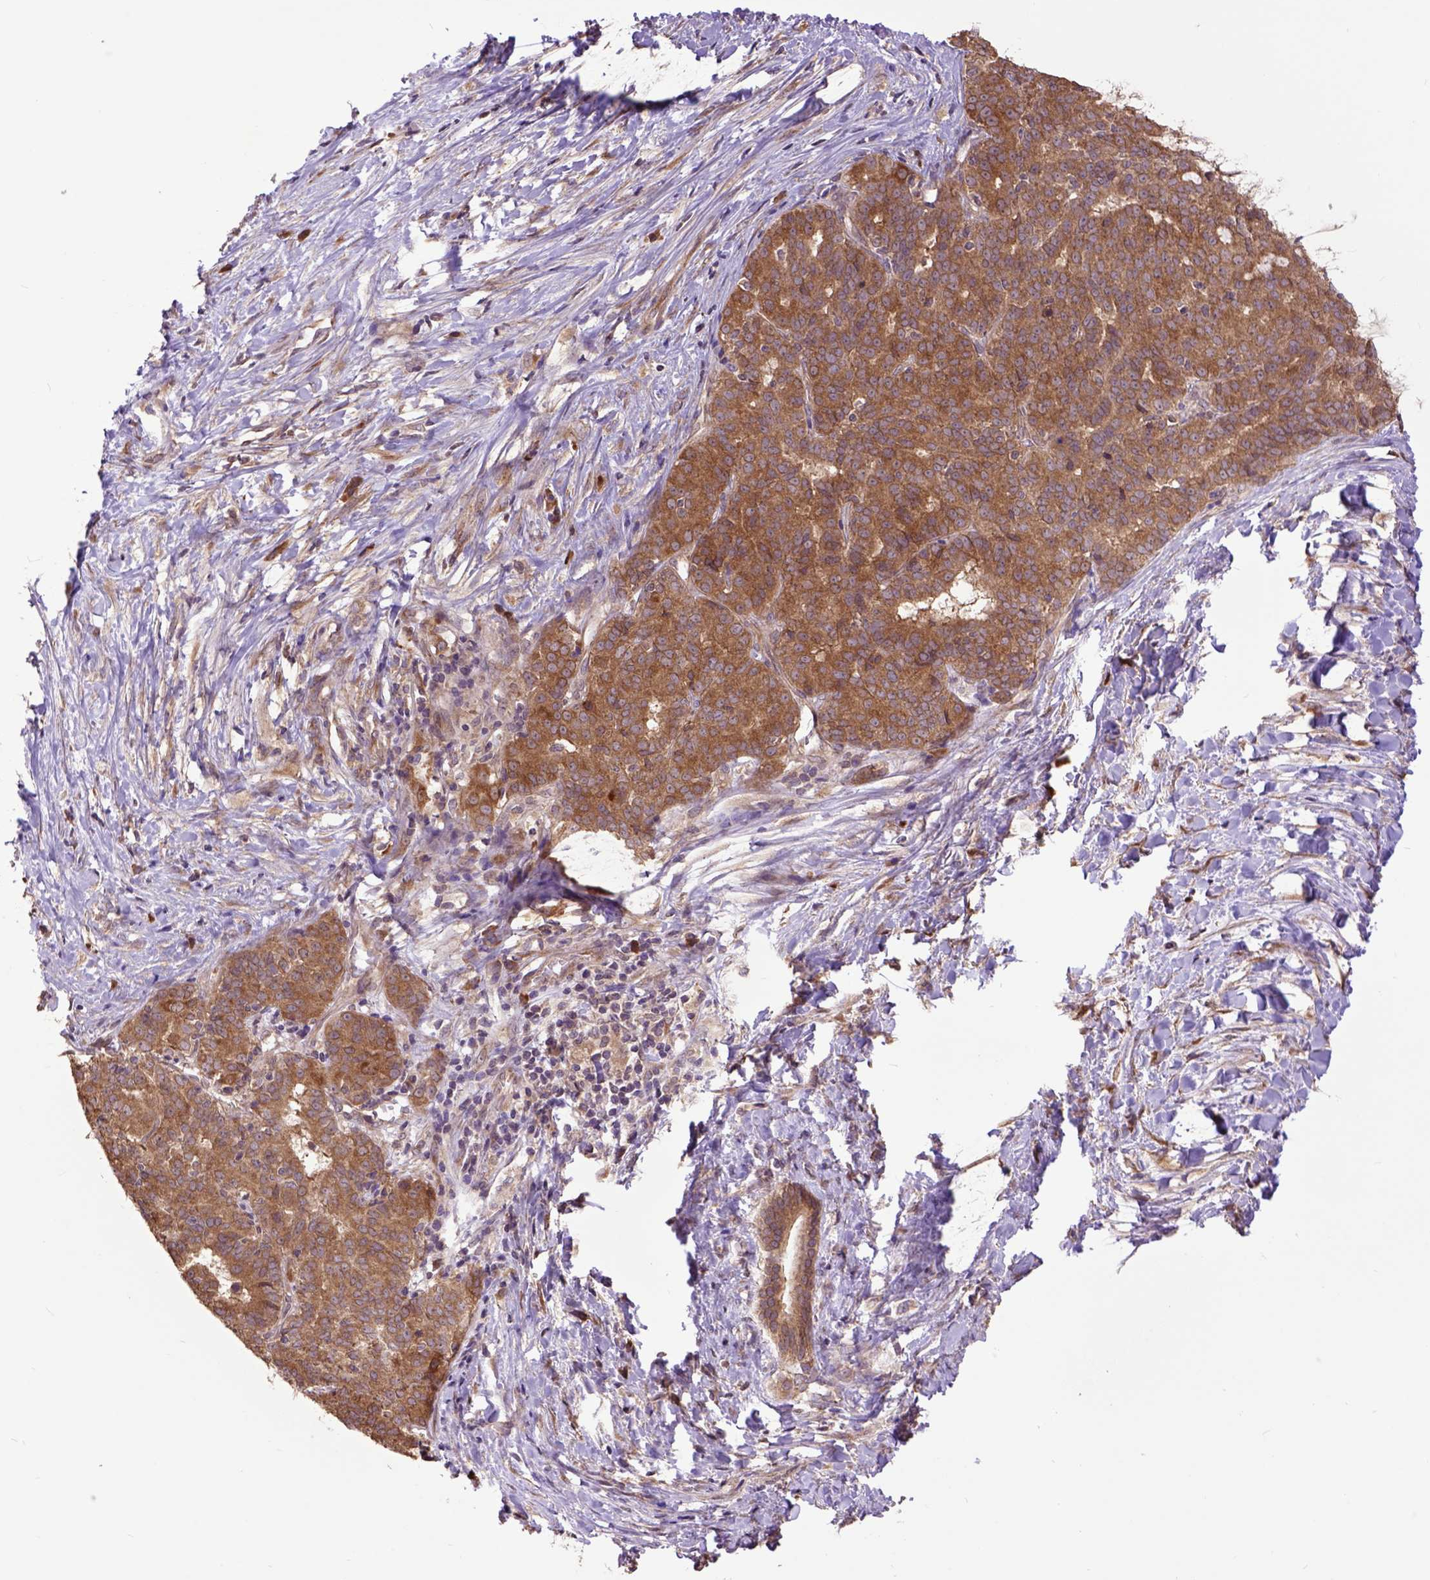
{"staining": {"intensity": "moderate", "quantity": ">75%", "location": "cytoplasmic/membranous"}, "tissue": "liver cancer", "cell_type": "Tumor cells", "image_type": "cancer", "snomed": [{"axis": "morphology", "description": "Cholangiocarcinoma"}, {"axis": "topography", "description": "Liver"}], "caption": "An image showing moderate cytoplasmic/membranous staining in about >75% of tumor cells in liver cholangiocarcinoma, as visualized by brown immunohistochemical staining.", "gene": "ARL1", "patient": {"sex": "female", "age": 47}}